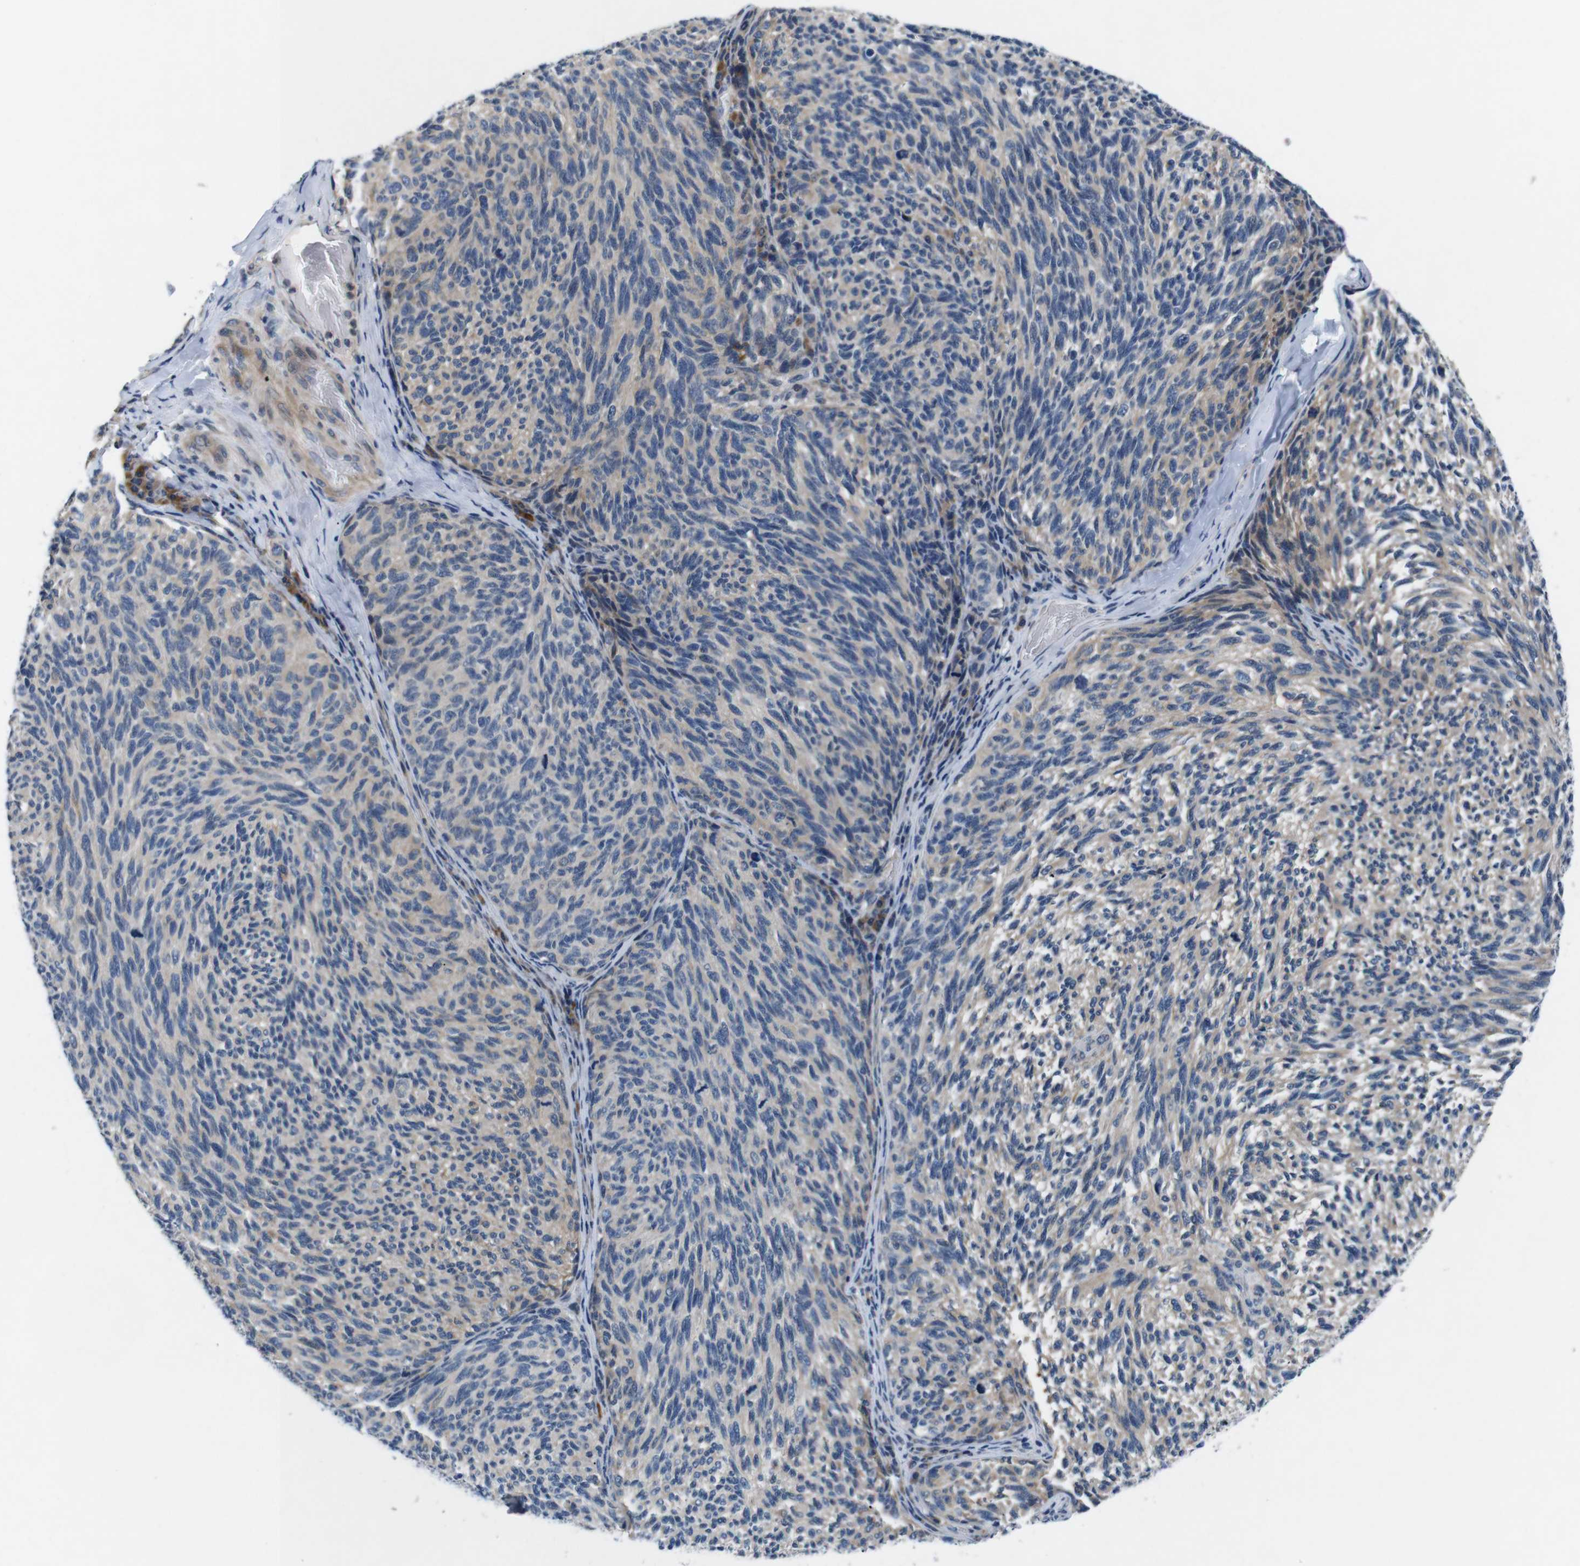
{"staining": {"intensity": "weak", "quantity": ">75%", "location": "cytoplasmic/membranous"}, "tissue": "melanoma", "cell_type": "Tumor cells", "image_type": "cancer", "snomed": [{"axis": "morphology", "description": "Malignant melanoma, NOS"}, {"axis": "topography", "description": "Skin"}], "caption": "A micrograph showing weak cytoplasmic/membranous positivity in approximately >75% of tumor cells in melanoma, as visualized by brown immunohistochemical staining.", "gene": "JAK1", "patient": {"sex": "female", "age": 73}}